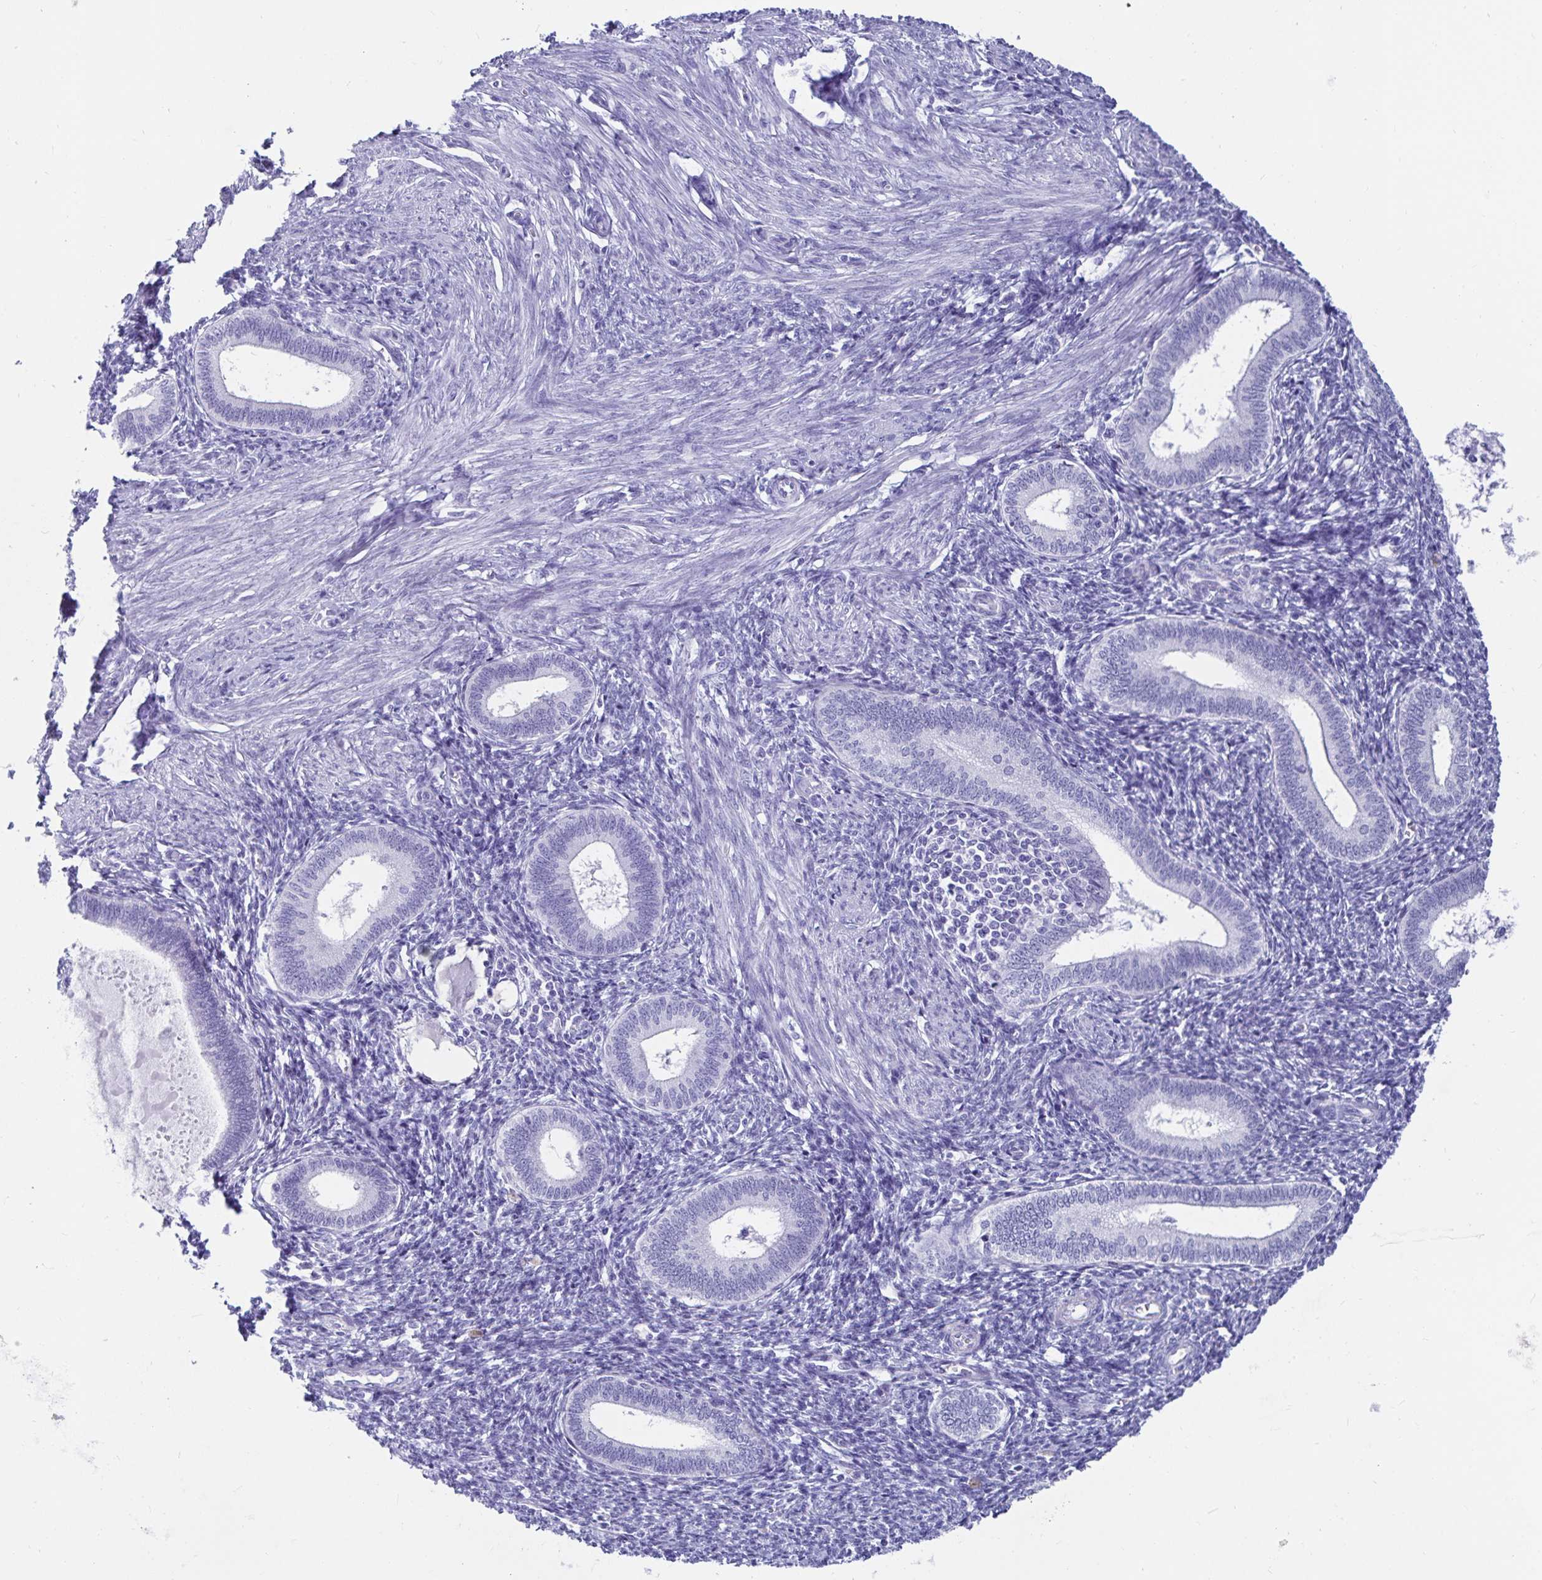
{"staining": {"intensity": "negative", "quantity": "none", "location": "none"}, "tissue": "endometrium", "cell_type": "Cells in endometrial stroma", "image_type": "normal", "snomed": [{"axis": "morphology", "description": "Normal tissue, NOS"}, {"axis": "topography", "description": "Endometrium"}], "caption": "A photomicrograph of endometrium stained for a protein displays no brown staining in cells in endometrial stroma.", "gene": "ZPBP2", "patient": {"sex": "female", "age": 41}}